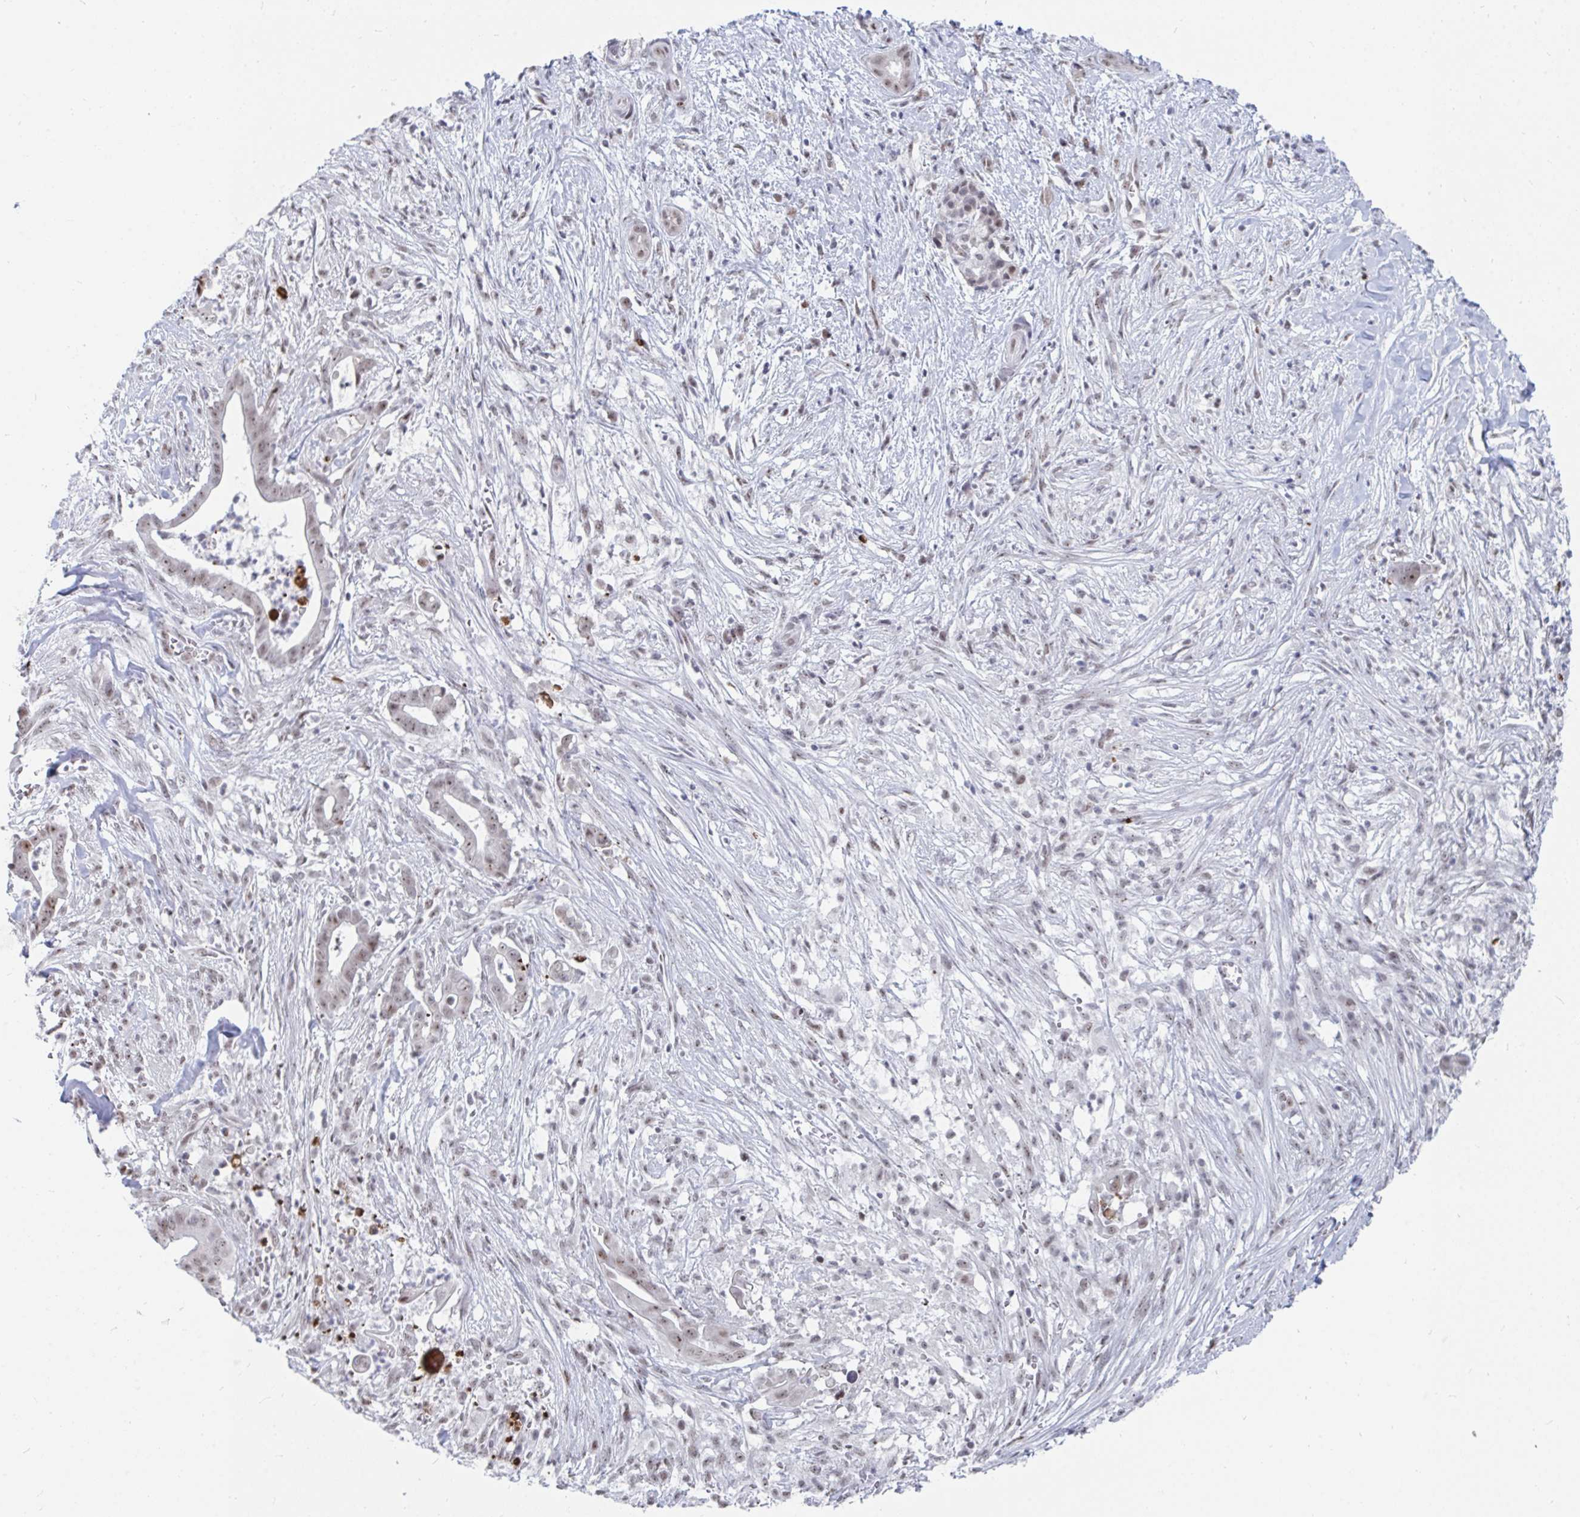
{"staining": {"intensity": "weak", "quantity": "25%-75%", "location": "nuclear"}, "tissue": "pancreatic cancer", "cell_type": "Tumor cells", "image_type": "cancer", "snomed": [{"axis": "morphology", "description": "Adenocarcinoma, NOS"}, {"axis": "topography", "description": "Pancreas"}], "caption": "A histopathology image showing weak nuclear positivity in about 25%-75% of tumor cells in pancreatic cancer (adenocarcinoma), as visualized by brown immunohistochemical staining.", "gene": "TRIP12", "patient": {"sex": "male", "age": 61}}